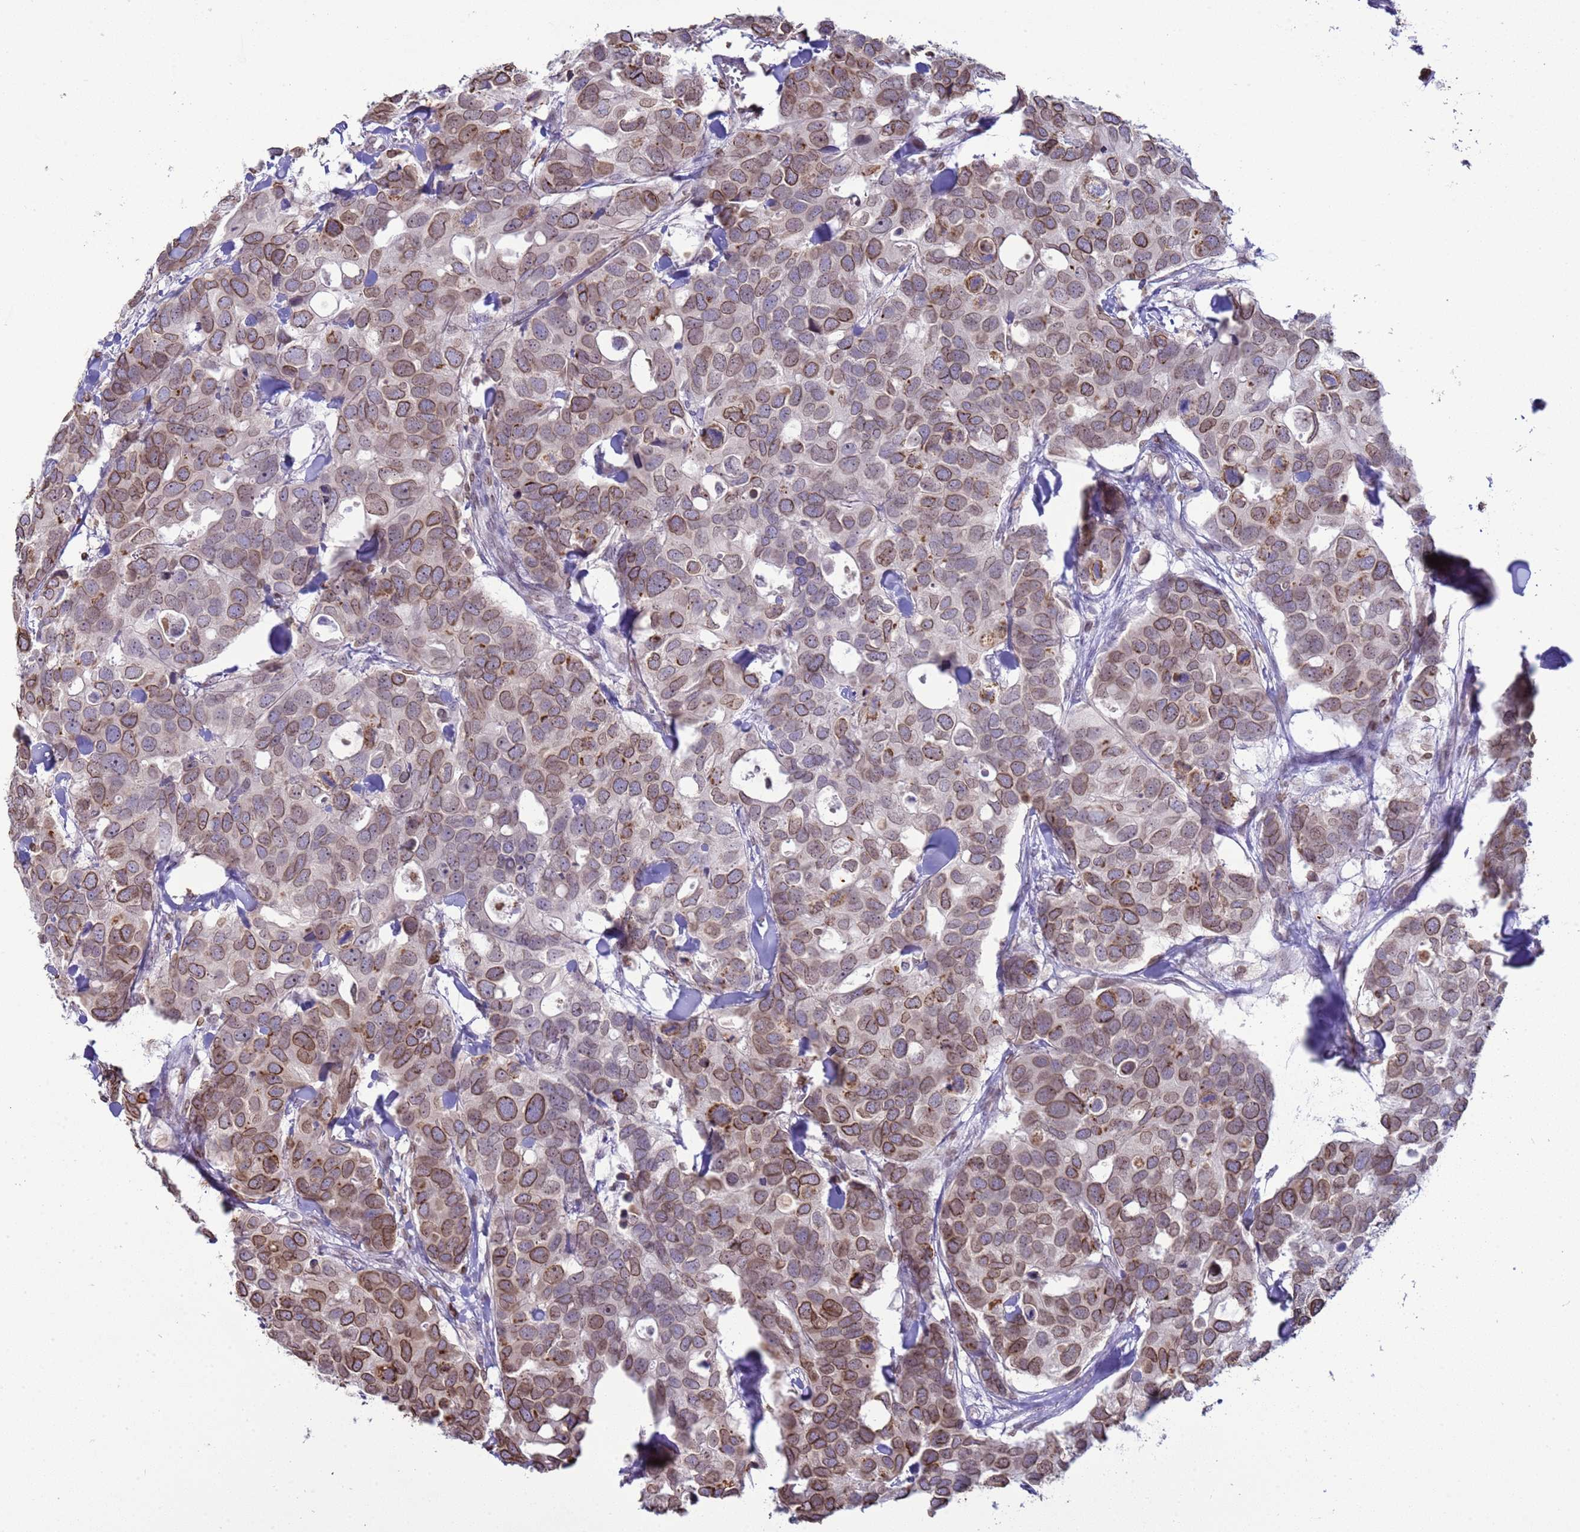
{"staining": {"intensity": "moderate", "quantity": ">75%", "location": "cytoplasmic/membranous,nuclear"}, "tissue": "breast cancer", "cell_type": "Tumor cells", "image_type": "cancer", "snomed": [{"axis": "morphology", "description": "Duct carcinoma"}, {"axis": "topography", "description": "Breast"}], "caption": "This is an image of immunohistochemistry staining of breast invasive ductal carcinoma, which shows moderate staining in the cytoplasmic/membranous and nuclear of tumor cells.", "gene": "DHX37", "patient": {"sex": "female", "age": 83}}